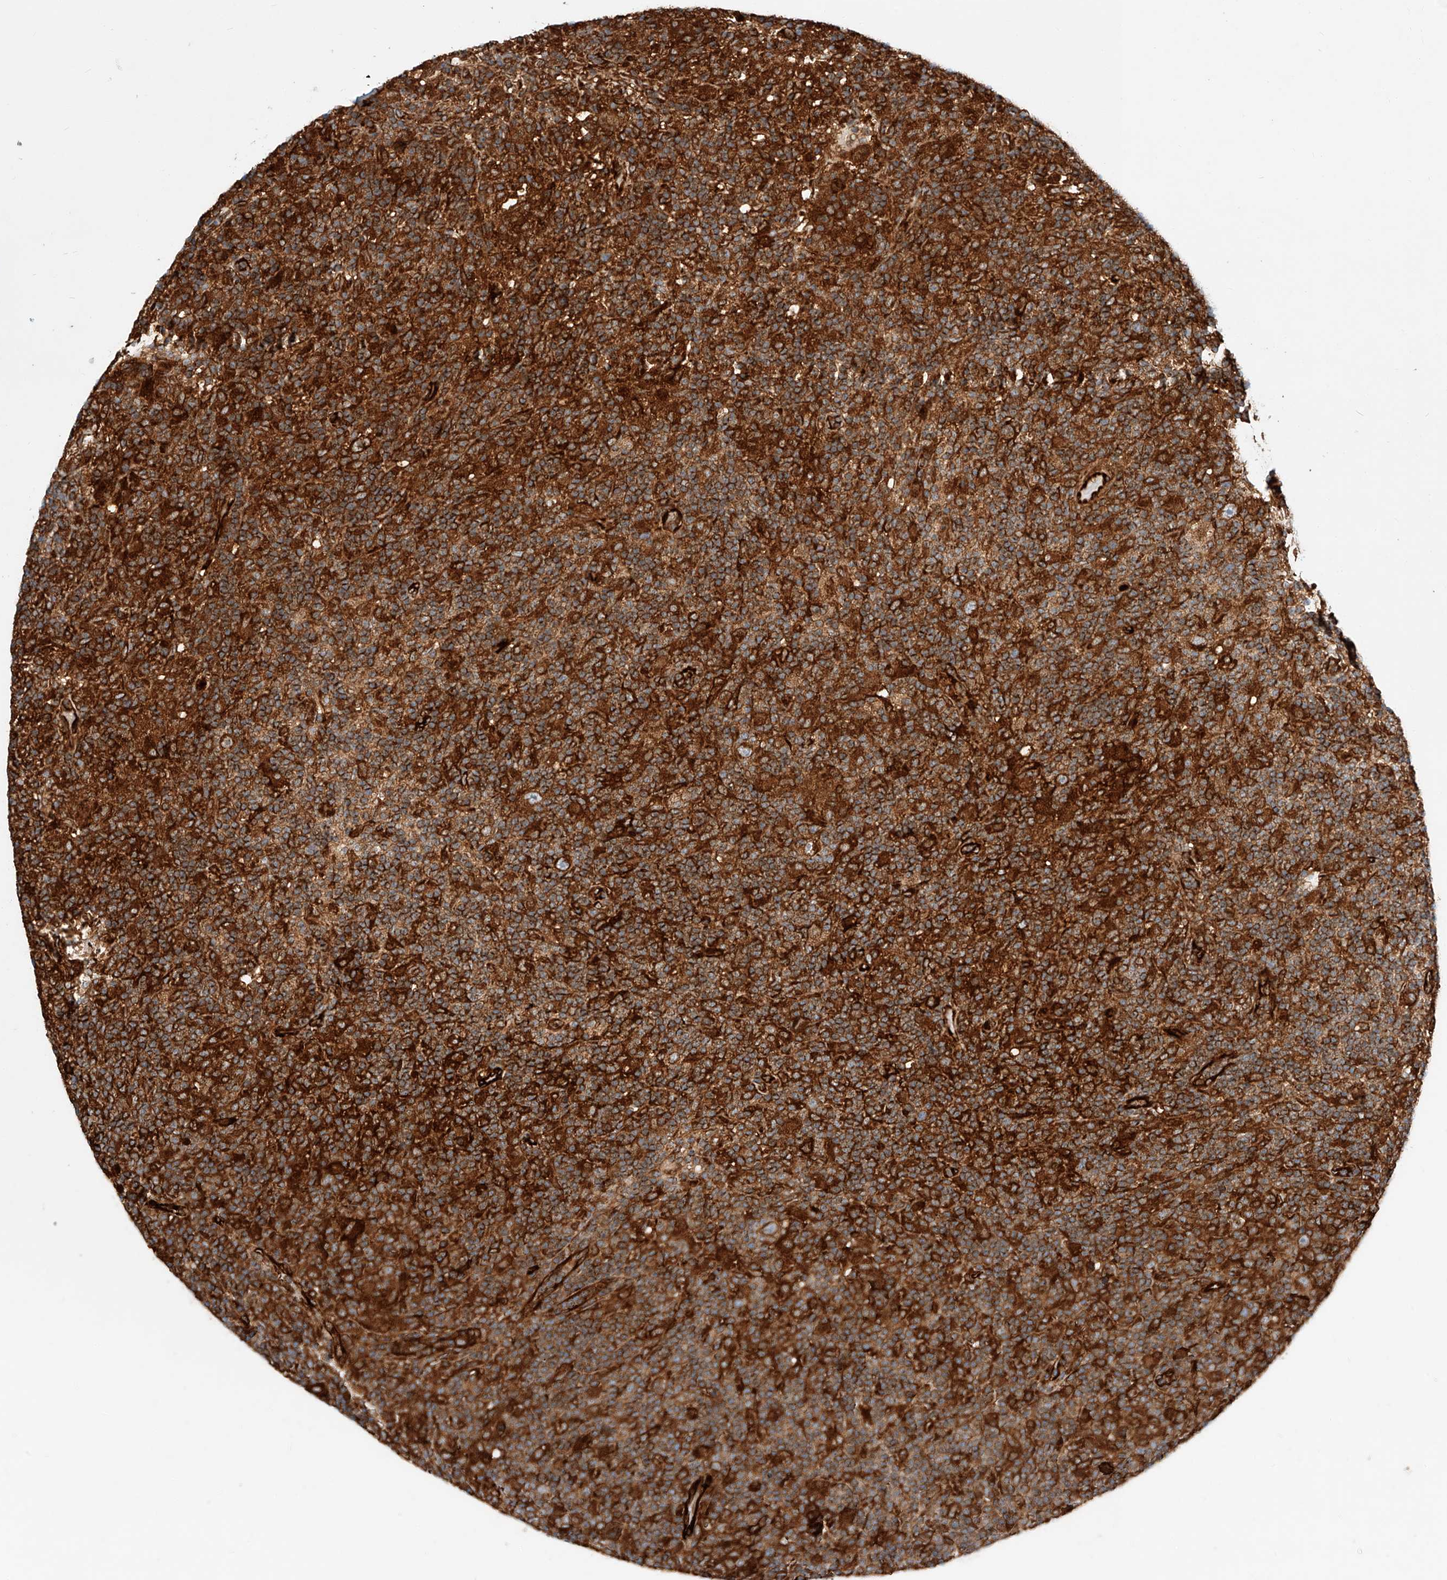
{"staining": {"intensity": "moderate", "quantity": ">75%", "location": "cytoplasmic/membranous"}, "tissue": "lymphoma", "cell_type": "Tumor cells", "image_type": "cancer", "snomed": [{"axis": "morphology", "description": "Hodgkin's disease, NOS"}, {"axis": "topography", "description": "Lymph node"}], "caption": "Immunohistochemistry (DAB) staining of lymphoma demonstrates moderate cytoplasmic/membranous protein positivity in about >75% of tumor cells.", "gene": "NR1D1", "patient": {"sex": "male", "age": 70}}